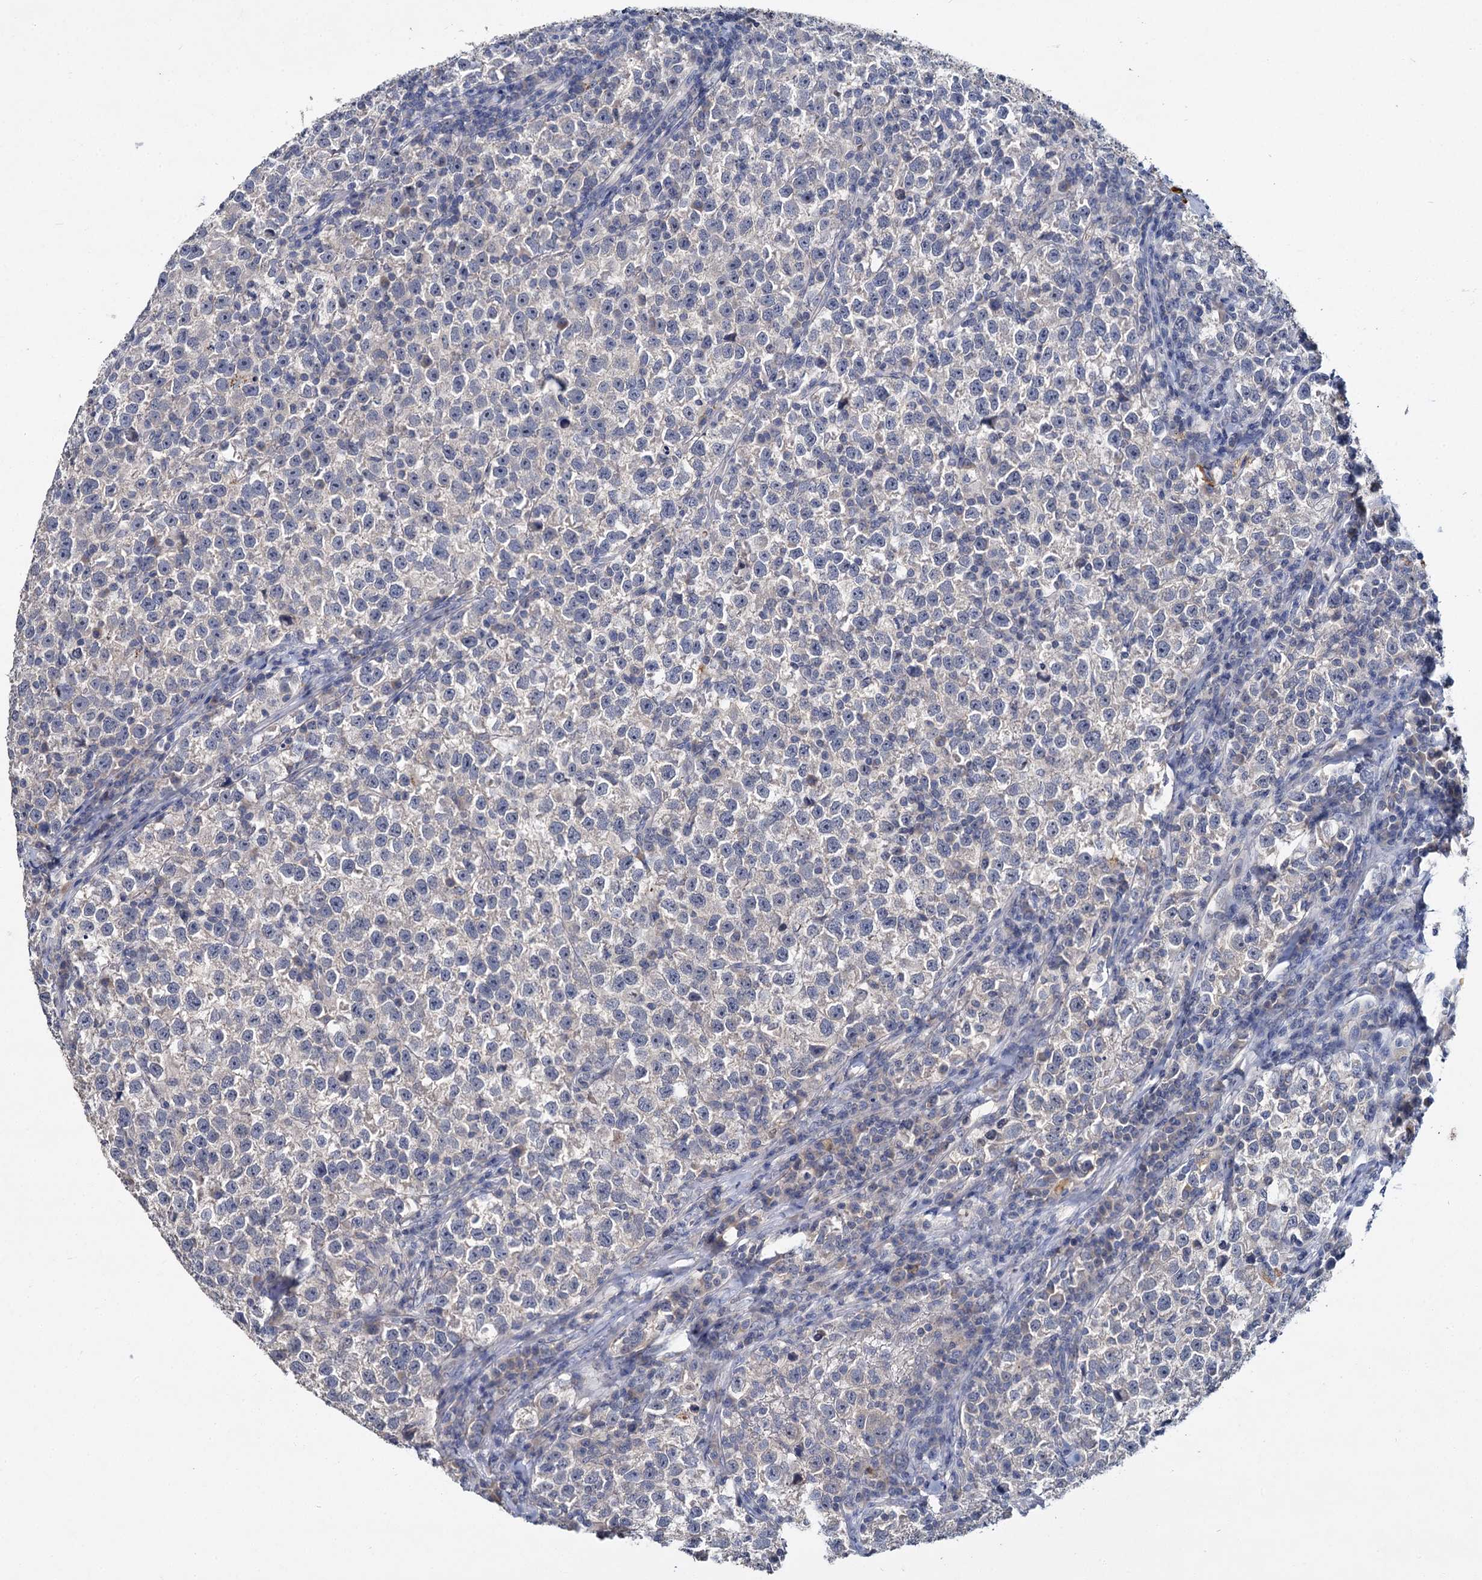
{"staining": {"intensity": "negative", "quantity": "none", "location": "none"}, "tissue": "testis cancer", "cell_type": "Tumor cells", "image_type": "cancer", "snomed": [{"axis": "morphology", "description": "Normal tissue, NOS"}, {"axis": "morphology", "description": "Seminoma, NOS"}, {"axis": "topography", "description": "Testis"}], "caption": "IHC histopathology image of neoplastic tissue: human testis seminoma stained with DAB (3,3'-diaminobenzidine) exhibits no significant protein expression in tumor cells.", "gene": "ATP9A", "patient": {"sex": "male", "age": 43}}